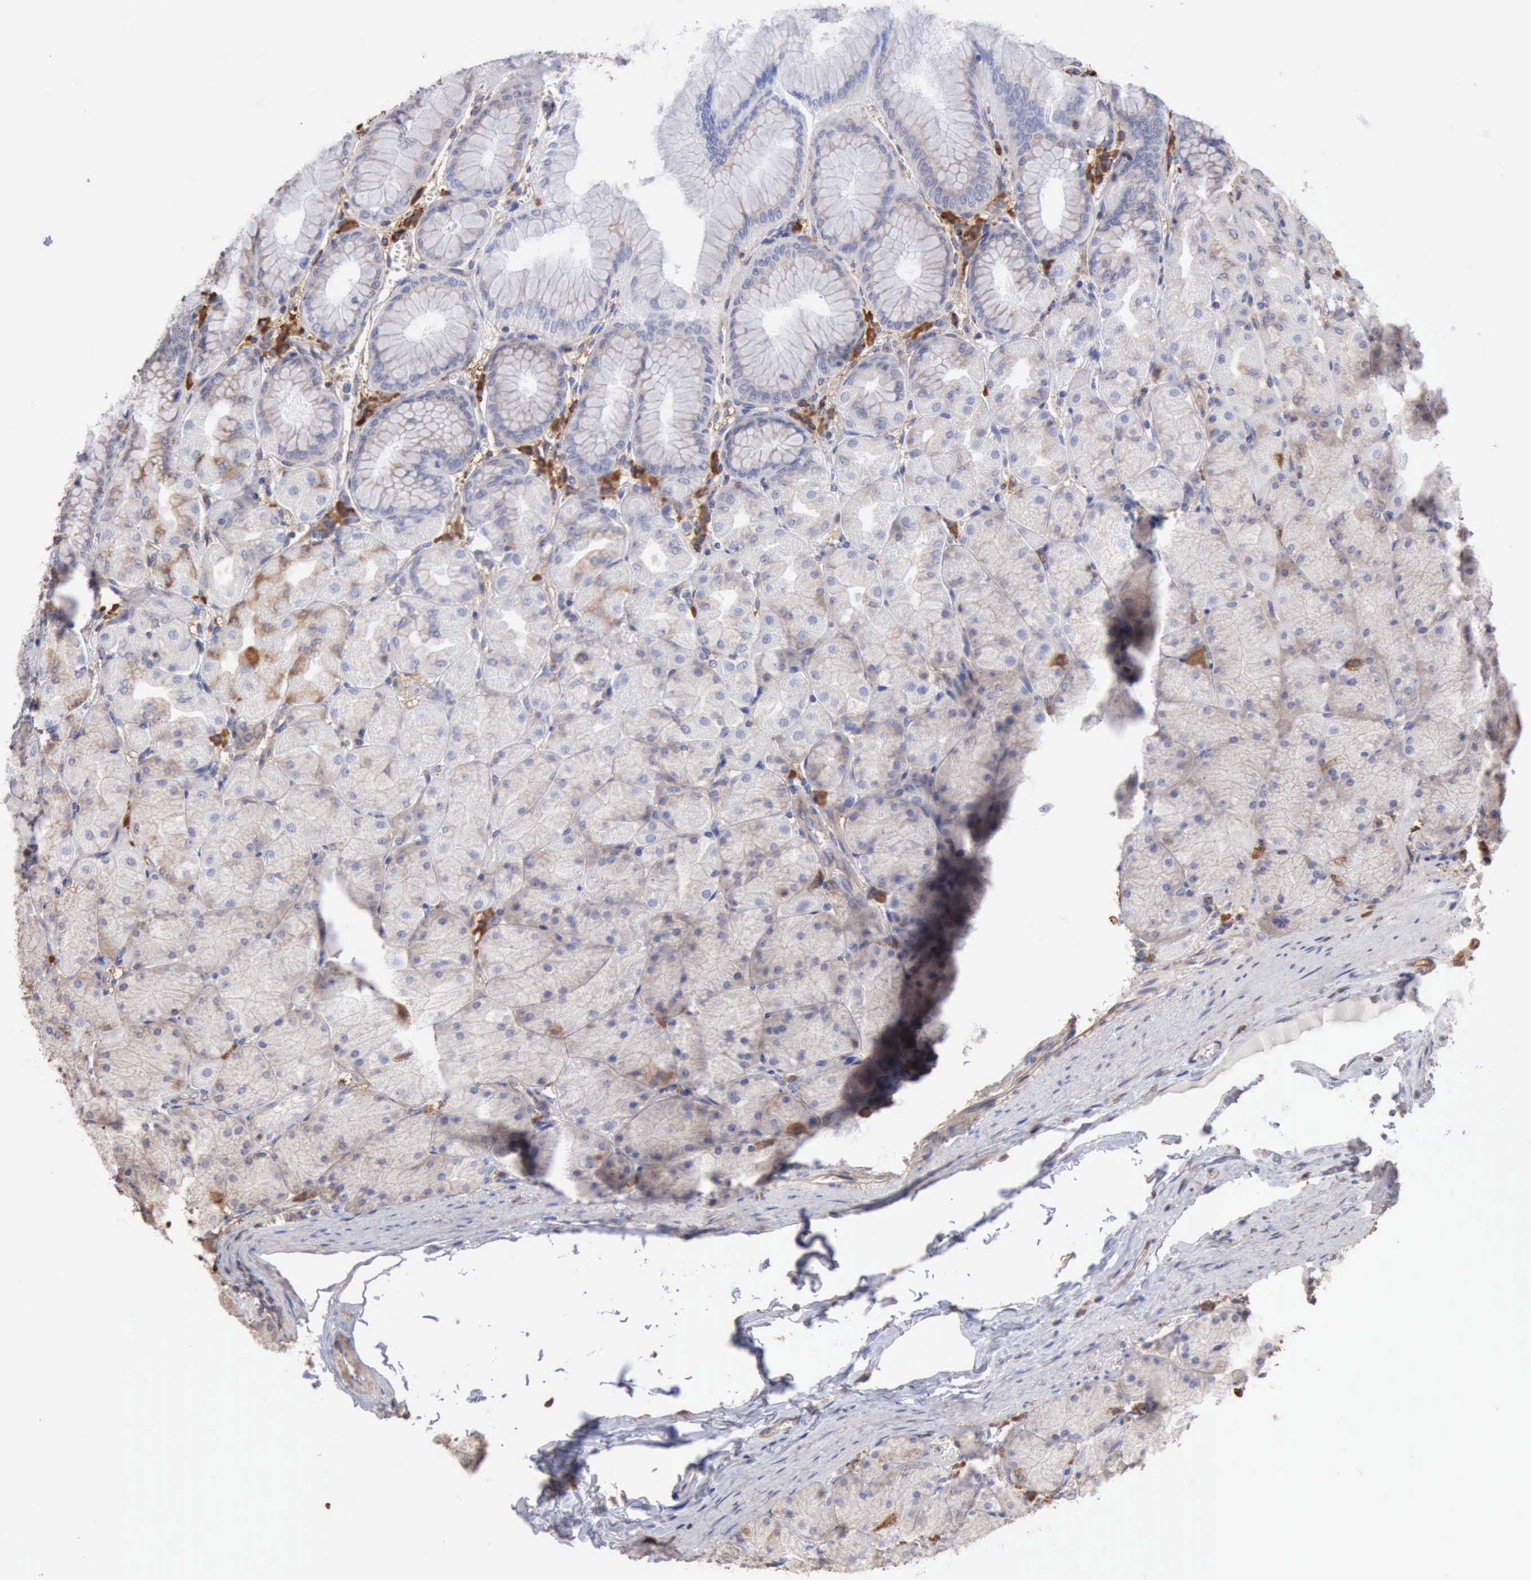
{"staining": {"intensity": "negative", "quantity": "none", "location": "none"}, "tissue": "stomach", "cell_type": "Glandular cells", "image_type": "normal", "snomed": [{"axis": "morphology", "description": "Normal tissue, NOS"}, {"axis": "topography", "description": "Stomach, upper"}], "caption": "DAB immunohistochemical staining of benign human stomach reveals no significant staining in glandular cells. (Stains: DAB (3,3'-diaminobenzidine) immunohistochemistry (IHC) with hematoxylin counter stain, Microscopy: brightfield microscopy at high magnification).", "gene": "GPR101", "patient": {"sex": "female", "age": 56}}